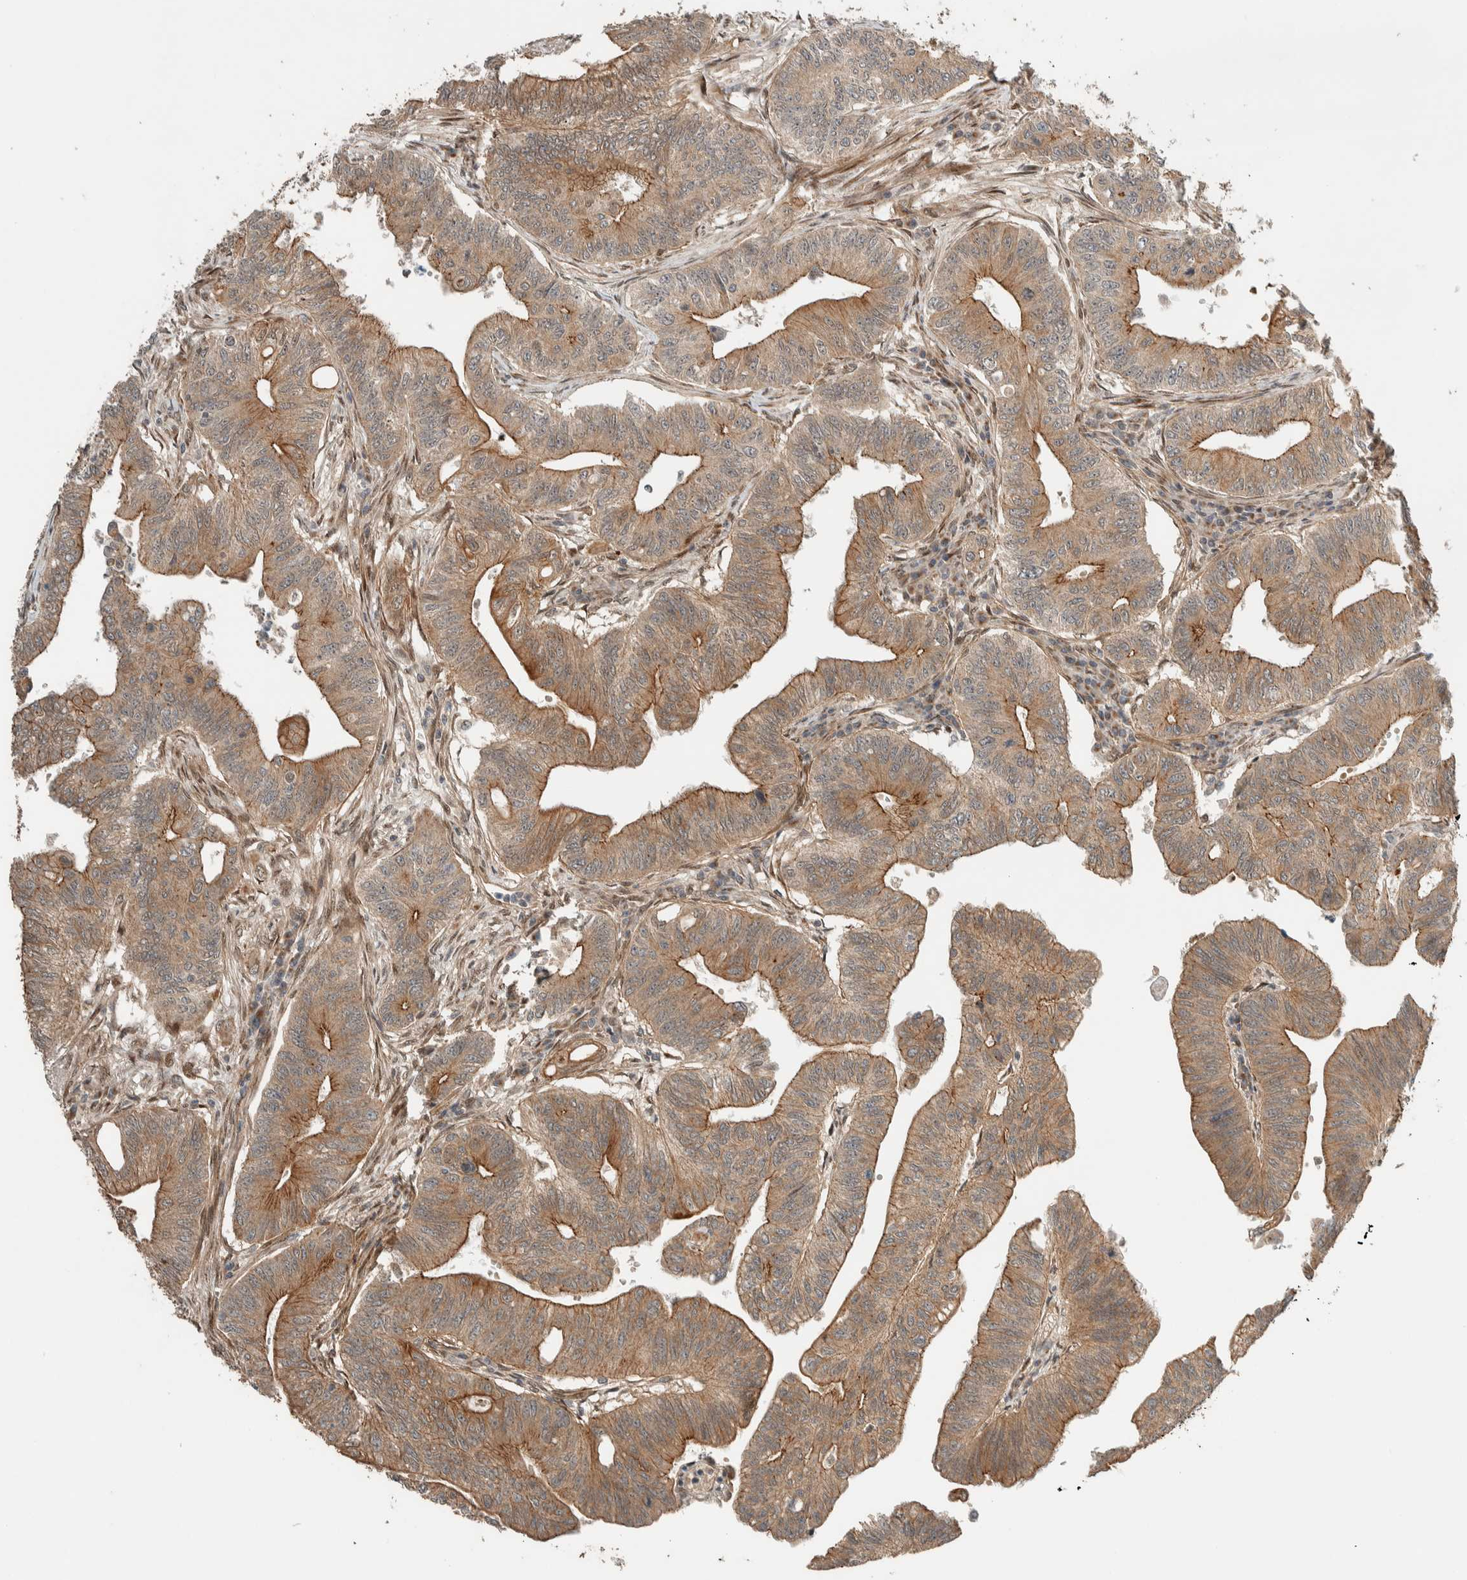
{"staining": {"intensity": "moderate", "quantity": ">75%", "location": "cytoplasmic/membranous"}, "tissue": "colorectal cancer", "cell_type": "Tumor cells", "image_type": "cancer", "snomed": [{"axis": "morphology", "description": "Adenoma, NOS"}, {"axis": "morphology", "description": "Adenocarcinoma, NOS"}, {"axis": "topography", "description": "Colon"}], "caption": "This micrograph reveals adenocarcinoma (colorectal) stained with IHC to label a protein in brown. The cytoplasmic/membranous of tumor cells show moderate positivity for the protein. Nuclei are counter-stained blue.", "gene": "STXBP4", "patient": {"sex": "male", "age": 79}}